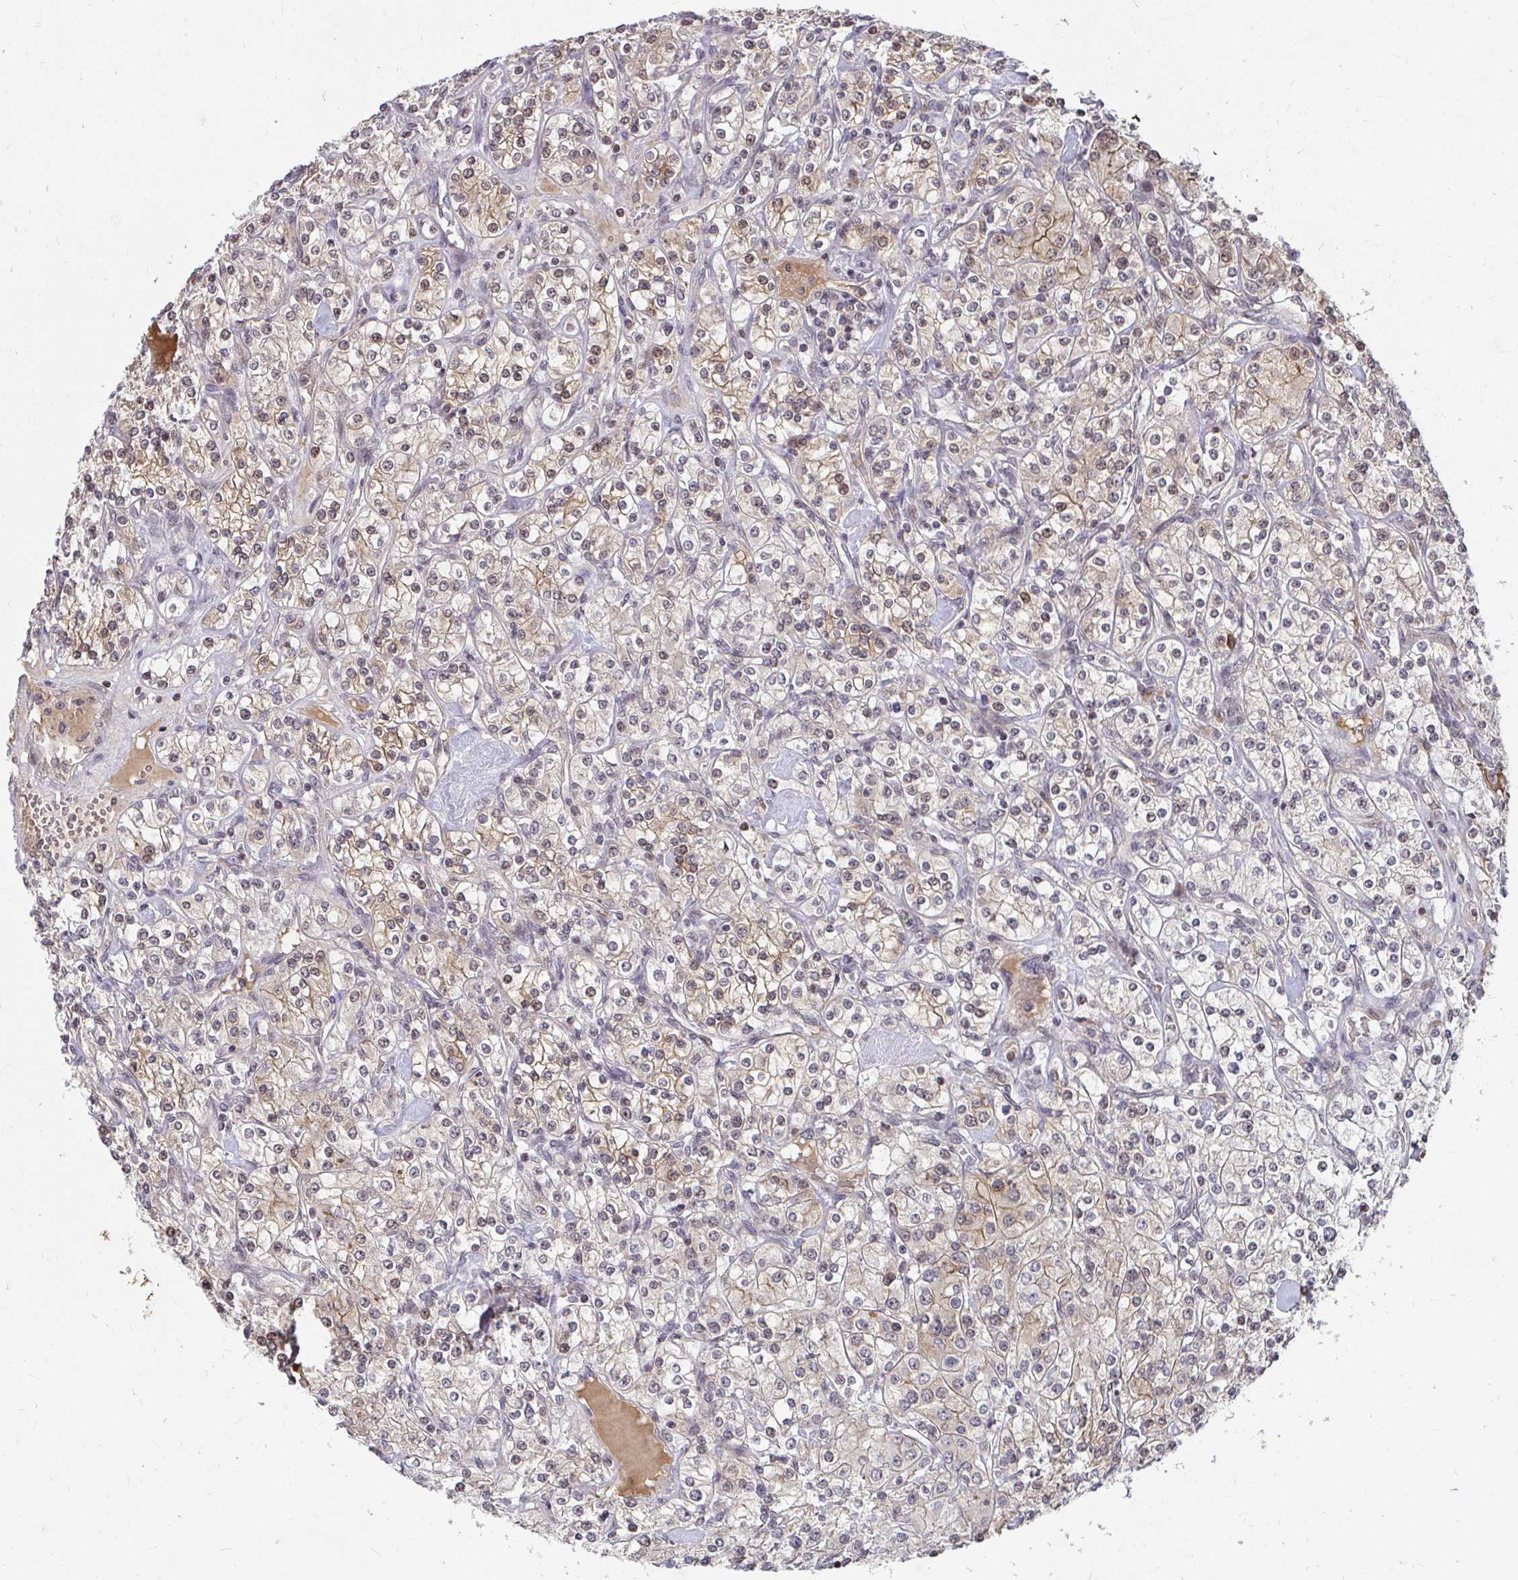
{"staining": {"intensity": "moderate", "quantity": "25%-75%", "location": "cytoplasmic/membranous"}, "tissue": "renal cancer", "cell_type": "Tumor cells", "image_type": "cancer", "snomed": [{"axis": "morphology", "description": "Adenocarcinoma, NOS"}, {"axis": "topography", "description": "Kidney"}], "caption": "Renal cancer (adenocarcinoma) stained for a protein (brown) demonstrates moderate cytoplasmic/membranous positive staining in approximately 25%-75% of tumor cells.", "gene": "ANK3", "patient": {"sex": "male", "age": 77}}